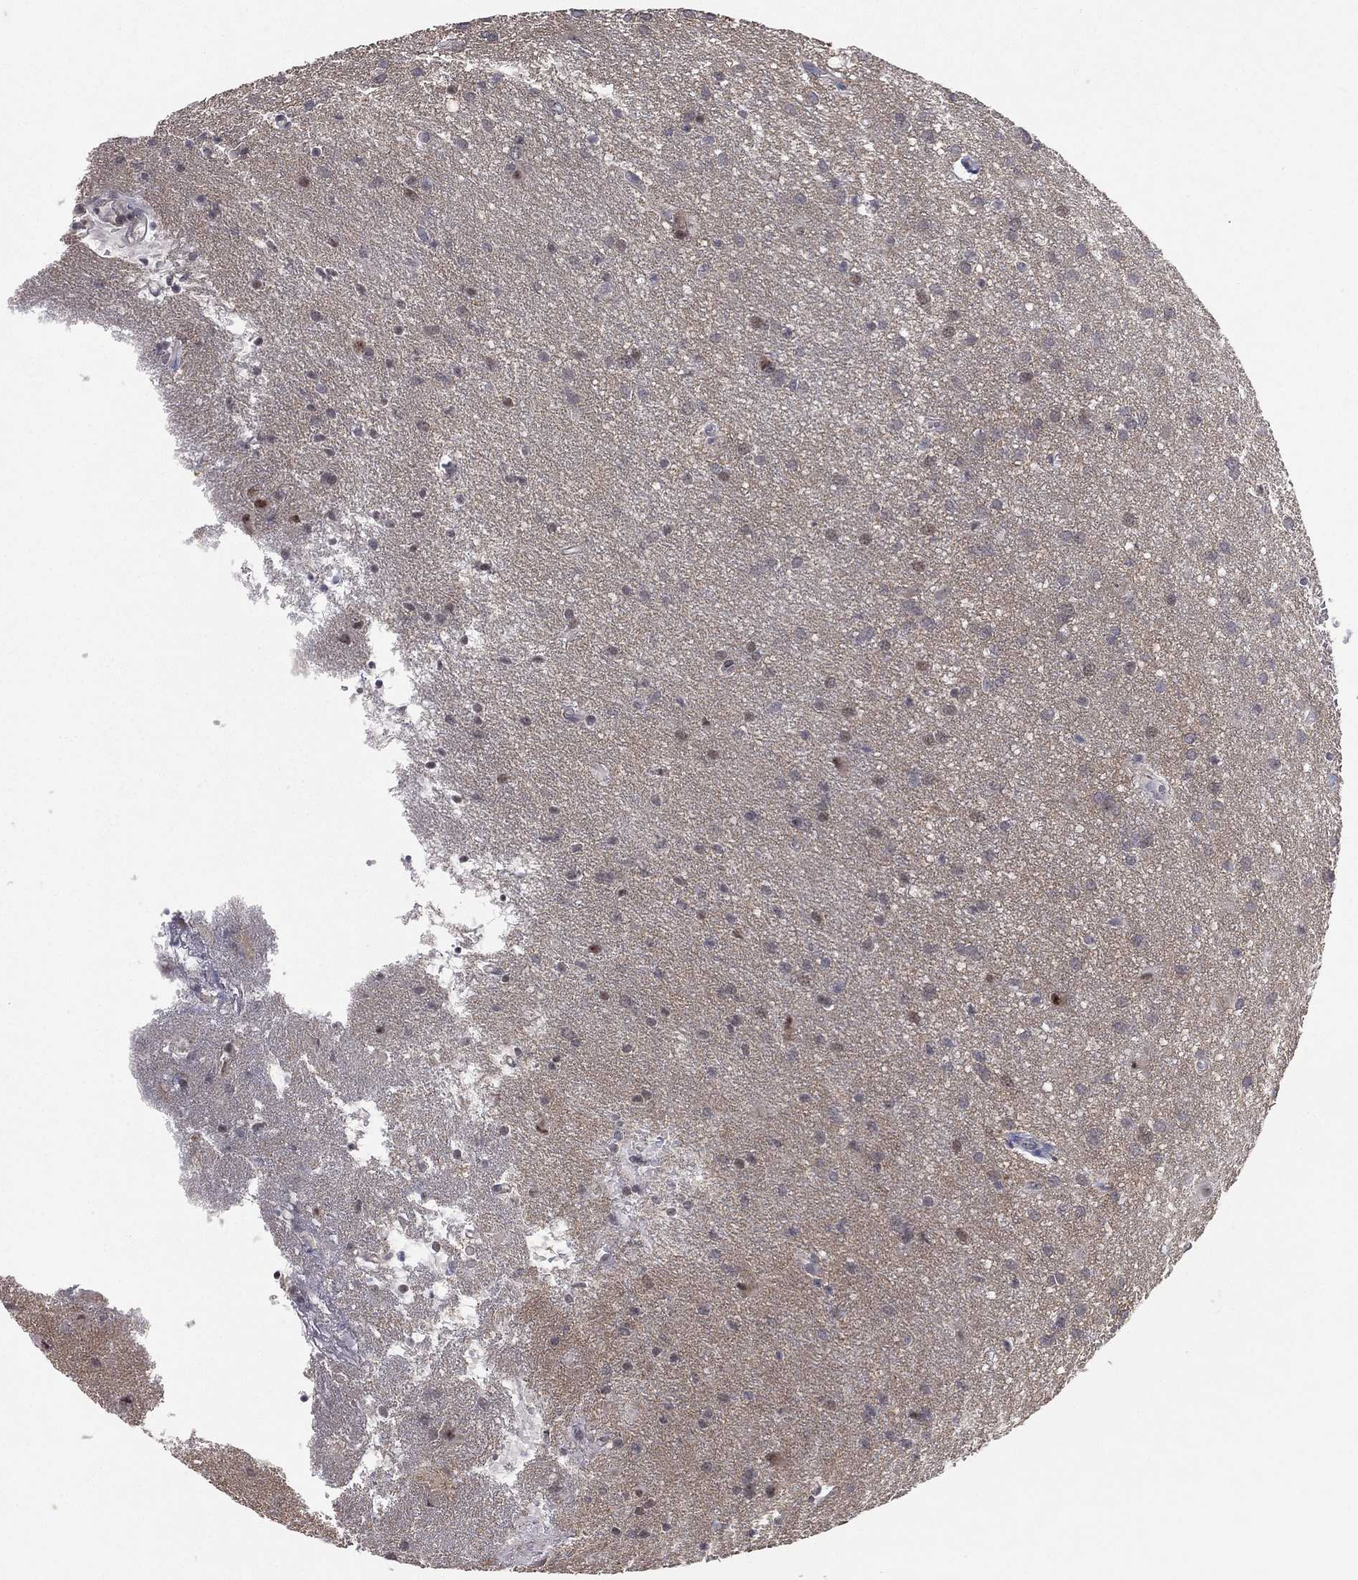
{"staining": {"intensity": "negative", "quantity": "none", "location": "none"}, "tissue": "glioma", "cell_type": "Tumor cells", "image_type": "cancer", "snomed": [{"axis": "morphology", "description": "Glioma, malignant, Low grade"}, {"axis": "topography", "description": "Brain"}], "caption": "The IHC micrograph has no significant positivity in tumor cells of glioma tissue.", "gene": "KAT14", "patient": {"sex": "male", "age": 58}}